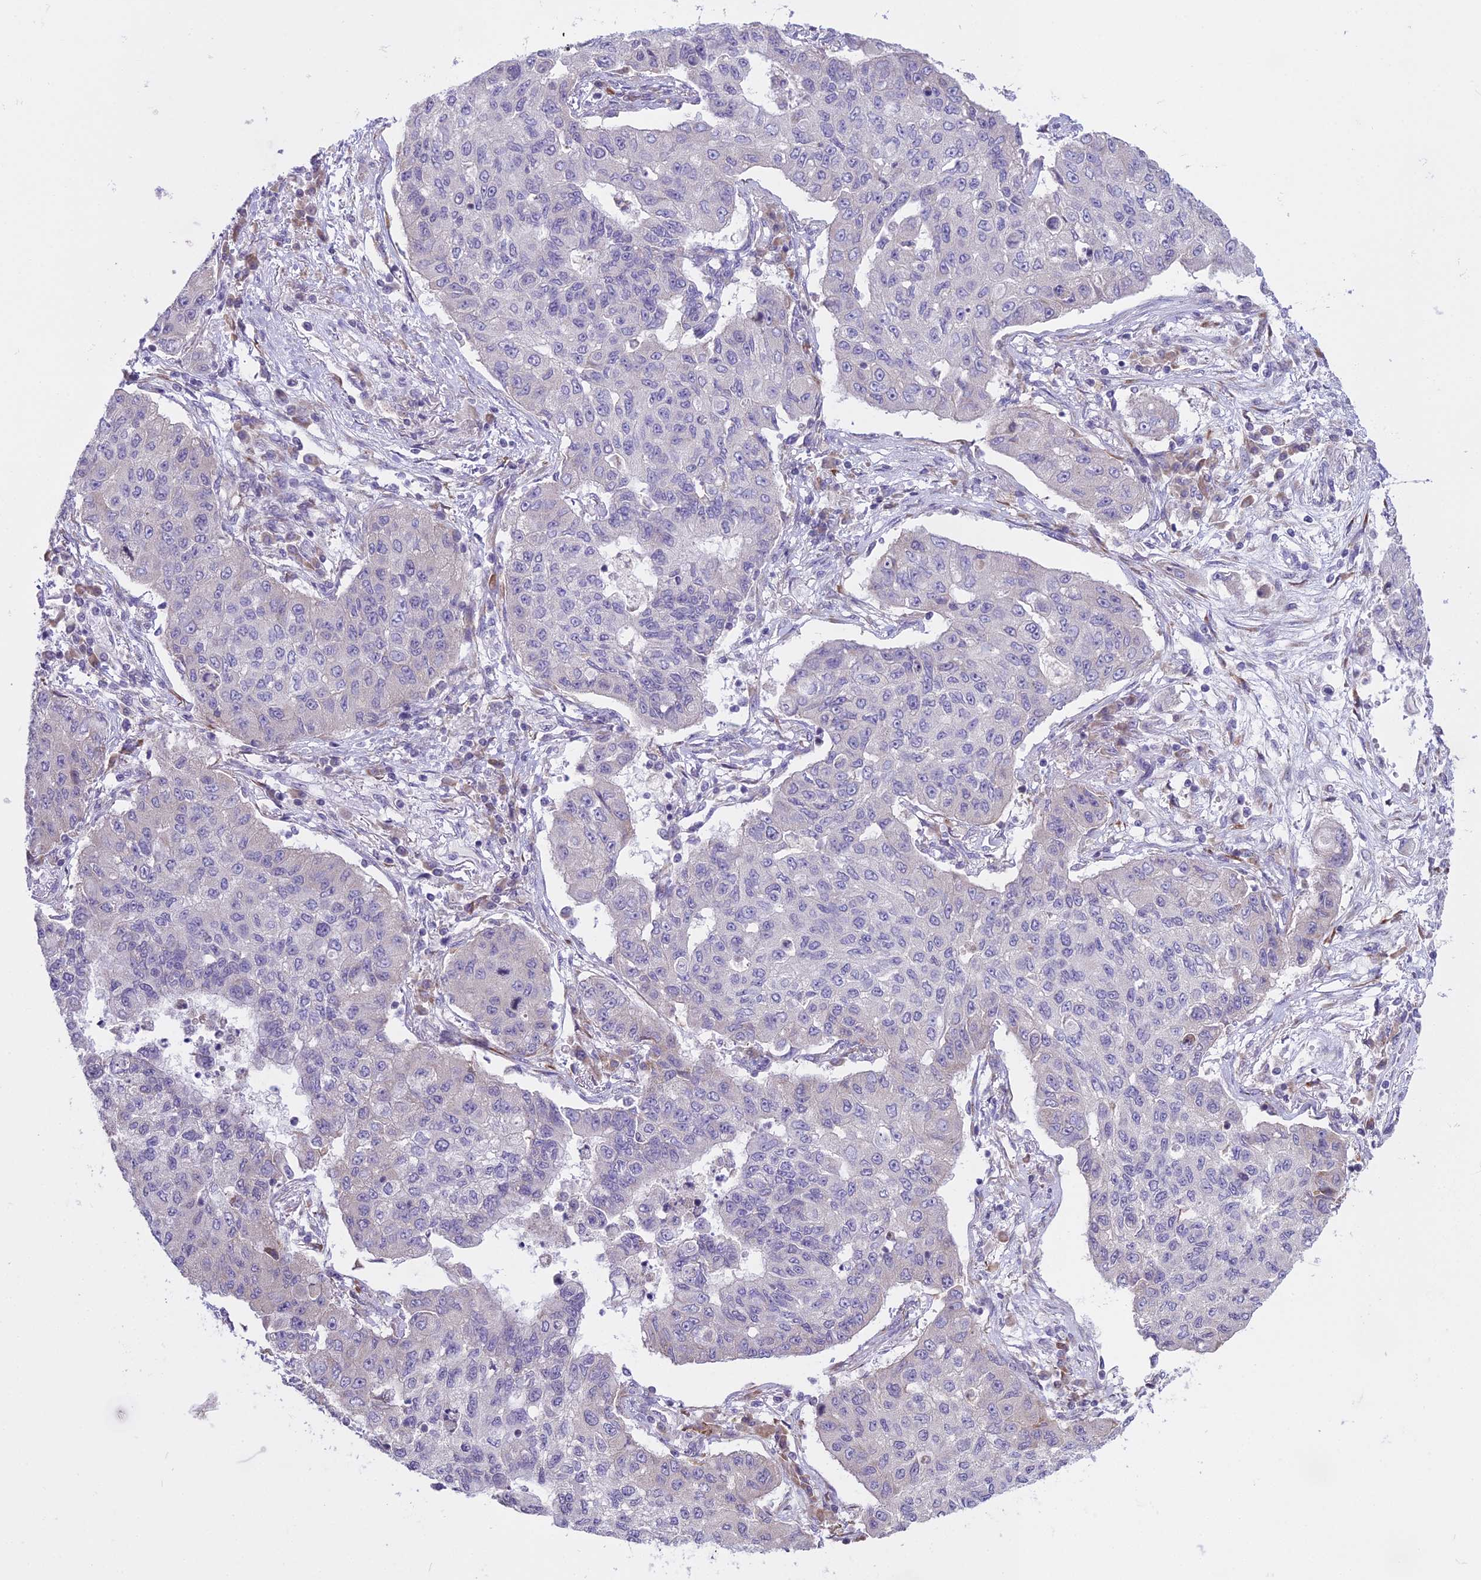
{"staining": {"intensity": "negative", "quantity": "none", "location": "none"}, "tissue": "lung cancer", "cell_type": "Tumor cells", "image_type": "cancer", "snomed": [{"axis": "morphology", "description": "Squamous cell carcinoma, NOS"}, {"axis": "topography", "description": "Lung"}], "caption": "Tumor cells show no significant staining in squamous cell carcinoma (lung).", "gene": "RPS26", "patient": {"sex": "male", "age": 74}}